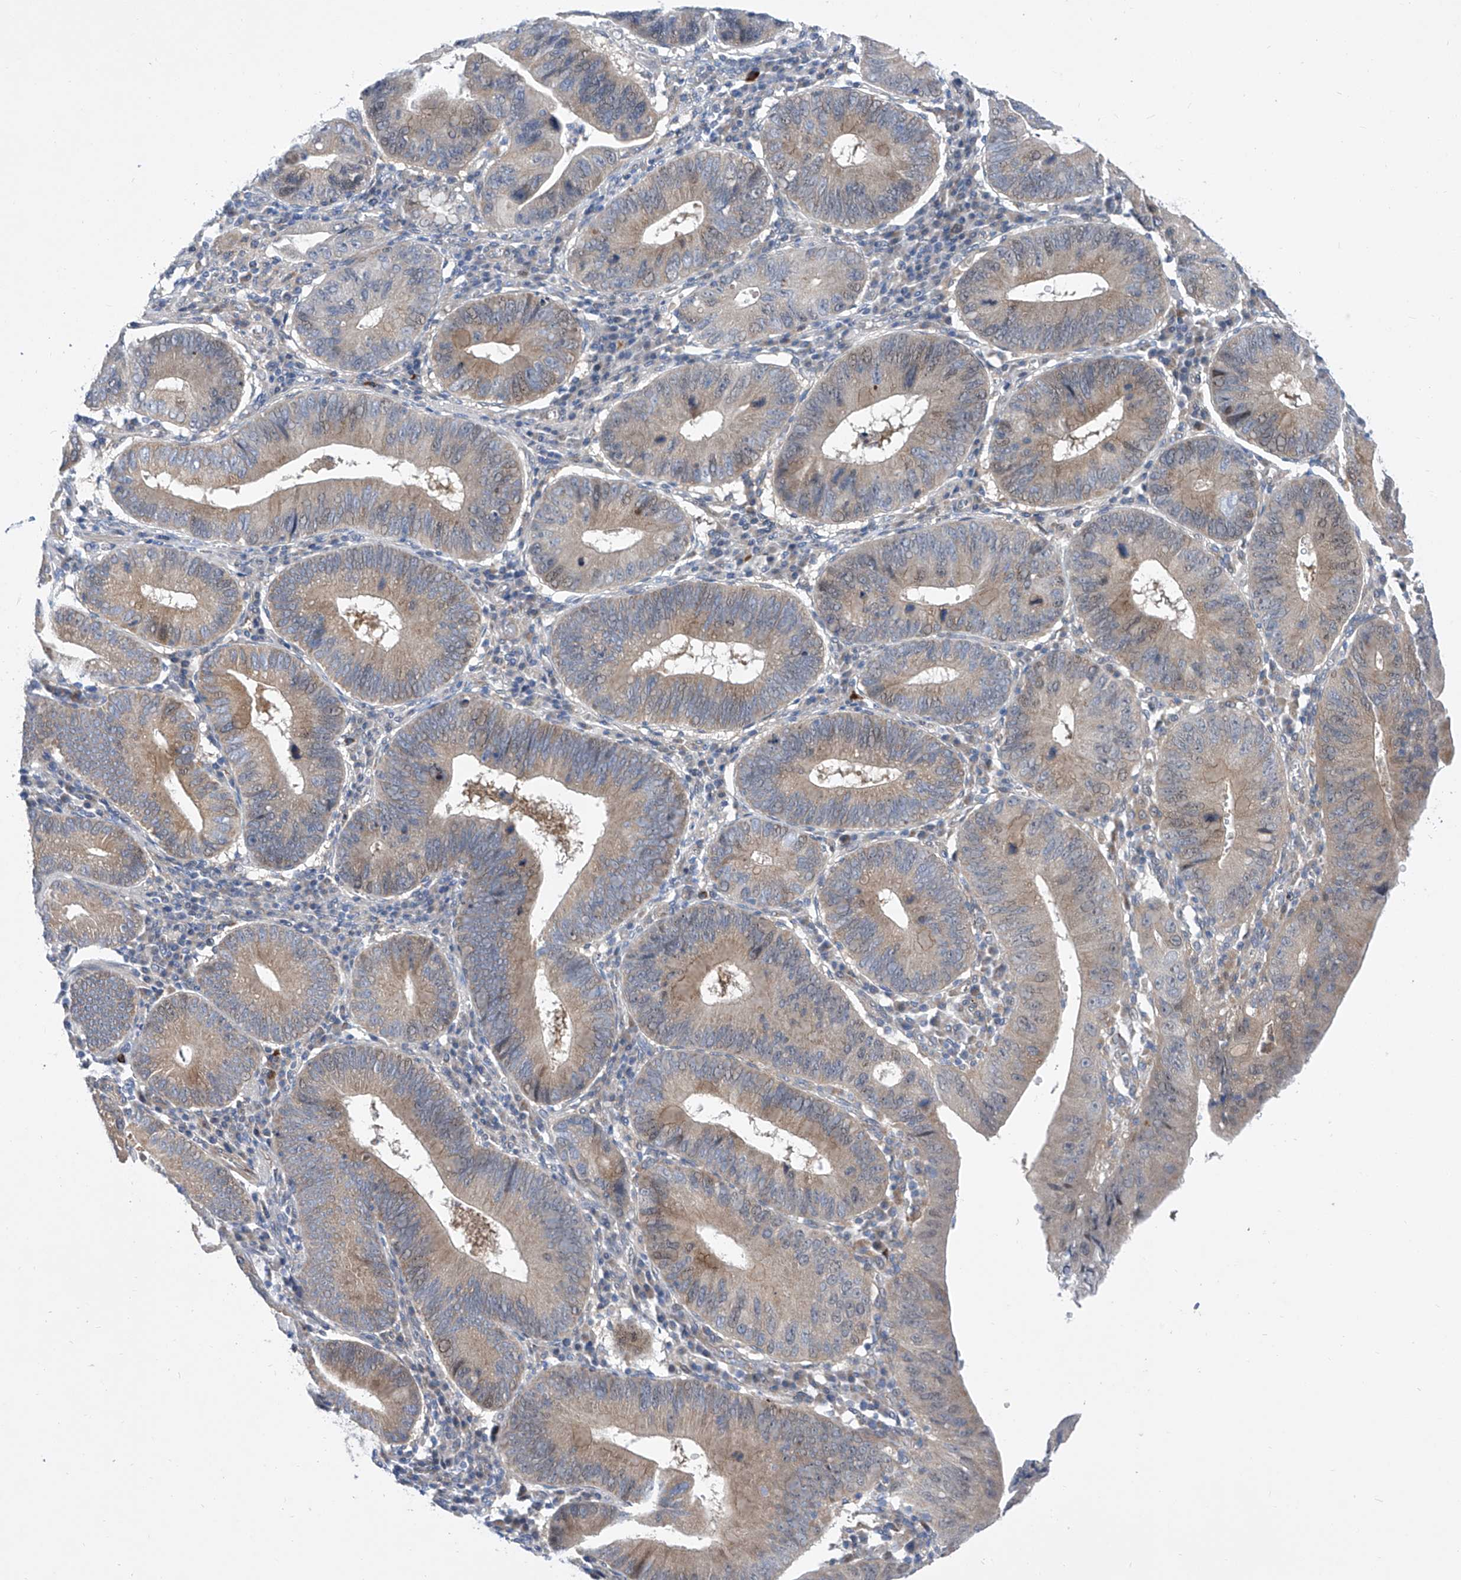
{"staining": {"intensity": "weak", "quantity": "25%-75%", "location": "cytoplasmic/membranous"}, "tissue": "stomach cancer", "cell_type": "Tumor cells", "image_type": "cancer", "snomed": [{"axis": "morphology", "description": "Adenocarcinoma, NOS"}, {"axis": "topography", "description": "Stomach"}], "caption": "Brown immunohistochemical staining in stomach cancer displays weak cytoplasmic/membranous expression in about 25%-75% of tumor cells.", "gene": "SRBD1", "patient": {"sex": "male", "age": 59}}